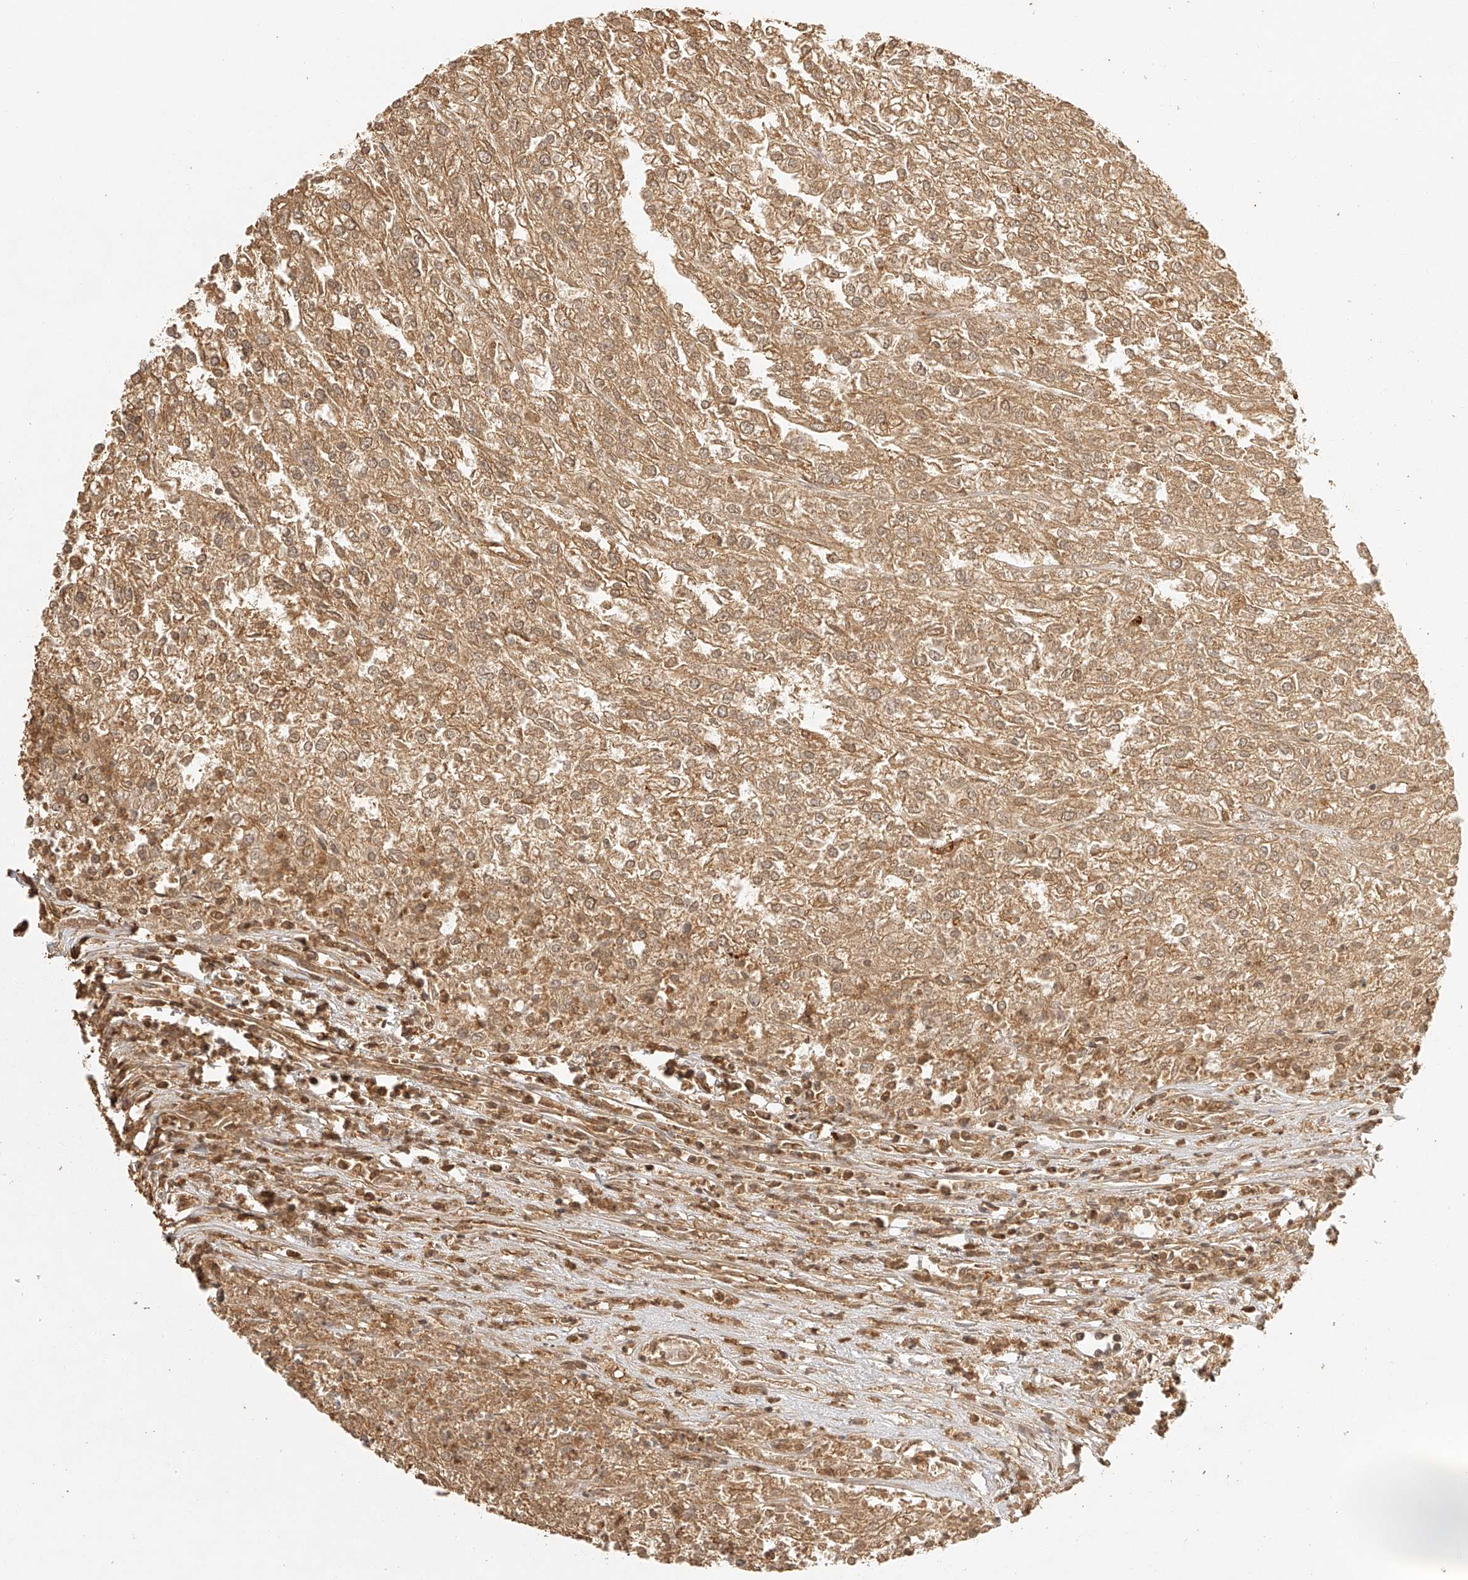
{"staining": {"intensity": "moderate", "quantity": ">75%", "location": "cytoplasmic/membranous"}, "tissue": "renal cancer", "cell_type": "Tumor cells", "image_type": "cancer", "snomed": [{"axis": "morphology", "description": "Adenocarcinoma, NOS"}, {"axis": "topography", "description": "Kidney"}], "caption": "Approximately >75% of tumor cells in renal adenocarcinoma reveal moderate cytoplasmic/membranous protein expression as visualized by brown immunohistochemical staining.", "gene": "BCL2L11", "patient": {"sex": "female", "age": 54}}